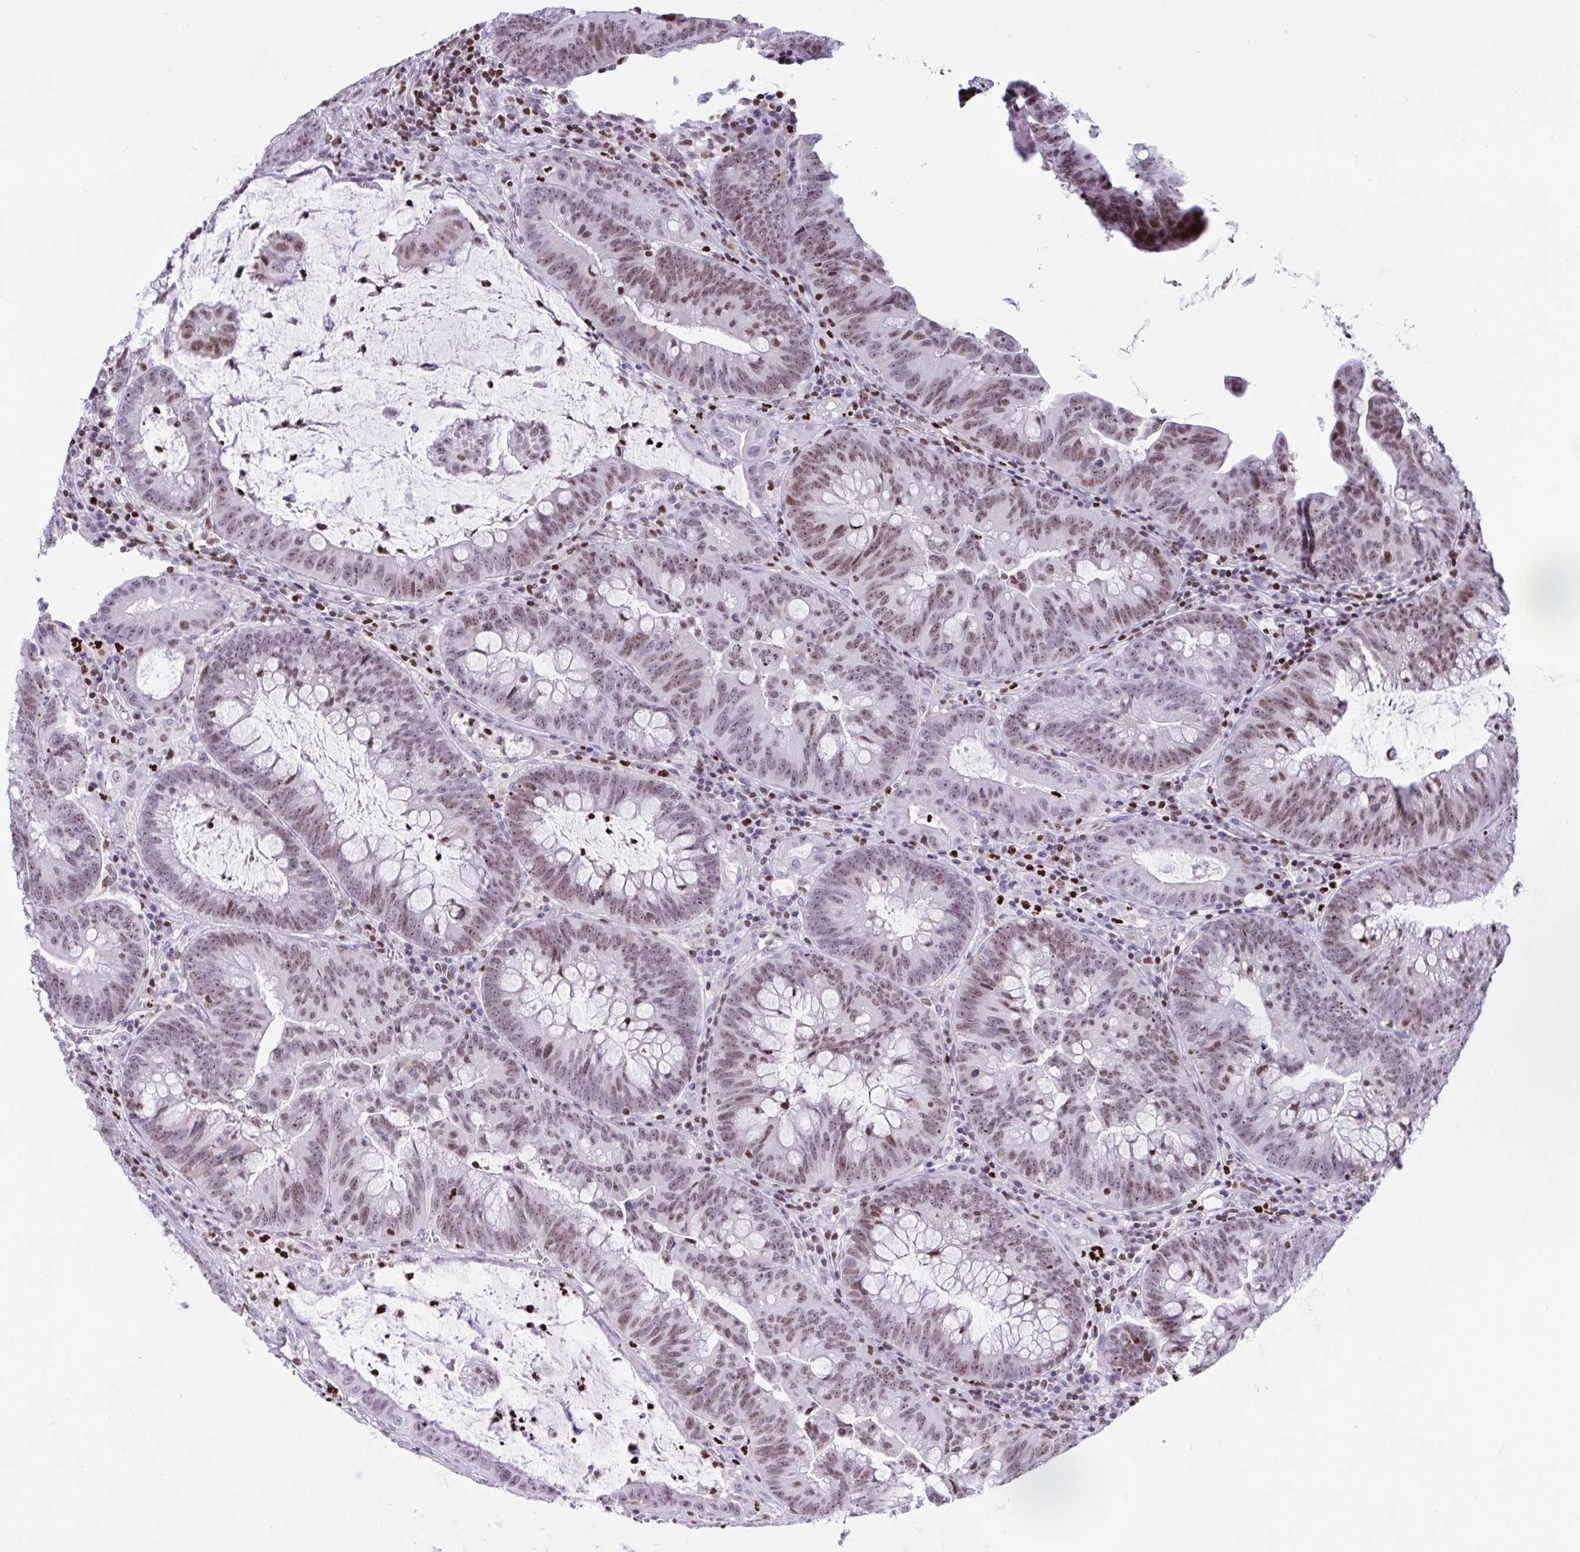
{"staining": {"intensity": "weak", "quantity": "25%-75%", "location": "nuclear"}, "tissue": "colorectal cancer", "cell_type": "Tumor cells", "image_type": "cancer", "snomed": [{"axis": "morphology", "description": "Adenocarcinoma, NOS"}, {"axis": "topography", "description": "Colon"}], "caption": "There is low levels of weak nuclear positivity in tumor cells of adenocarcinoma (colorectal), as demonstrated by immunohistochemical staining (brown color).", "gene": "HMGB2", "patient": {"sex": "male", "age": 62}}